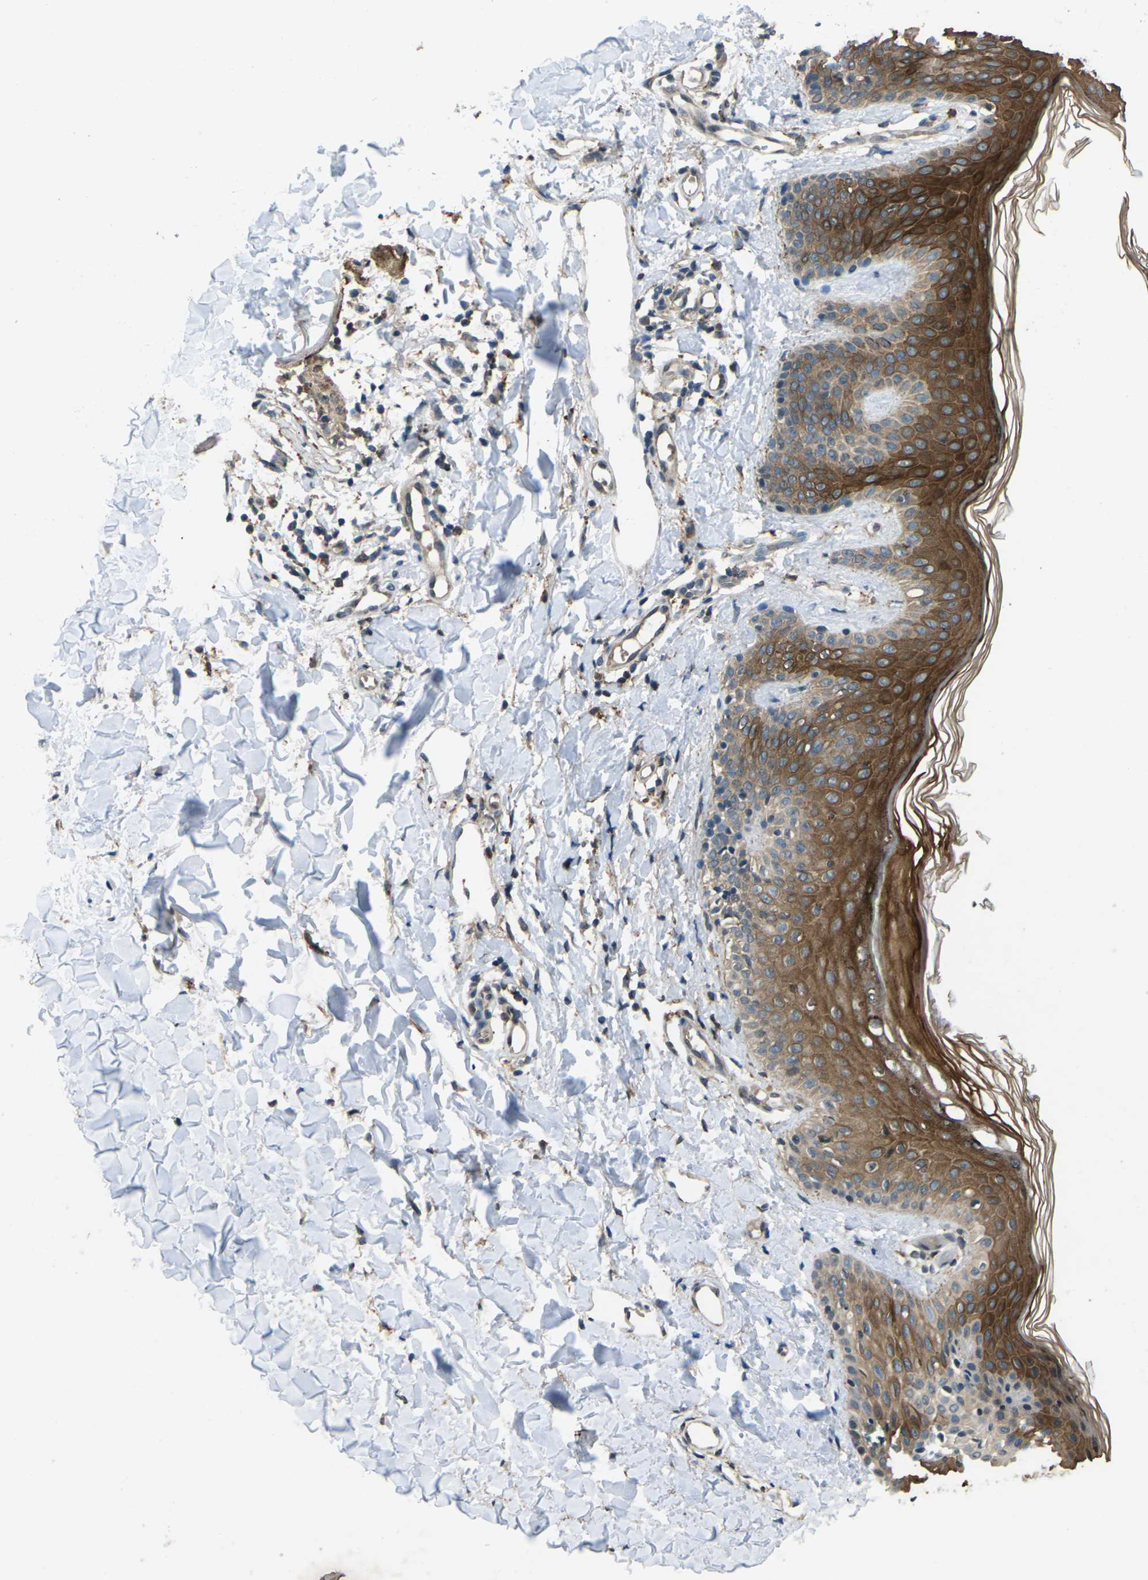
{"staining": {"intensity": "weak", "quantity": ">75%", "location": "cytoplasmic/membranous"}, "tissue": "skin", "cell_type": "Fibroblasts", "image_type": "normal", "snomed": [{"axis": "morphology", "description": "Normal tissue, NOS"}, {"axis": "topography", "description": "Skin"}], "caption": "Immunohistochemistry micrograph of benign skin: human skin stained using immunohistochemistry (IHC) displays low levels of weak protein expression localized specifically in the cytoplasmic/membranous of fibroblasts, appearing as a cytoplasmic/membranous brown color.", "gene": "SLC31A2", "patient": {"sex": "male", "age": 16}}